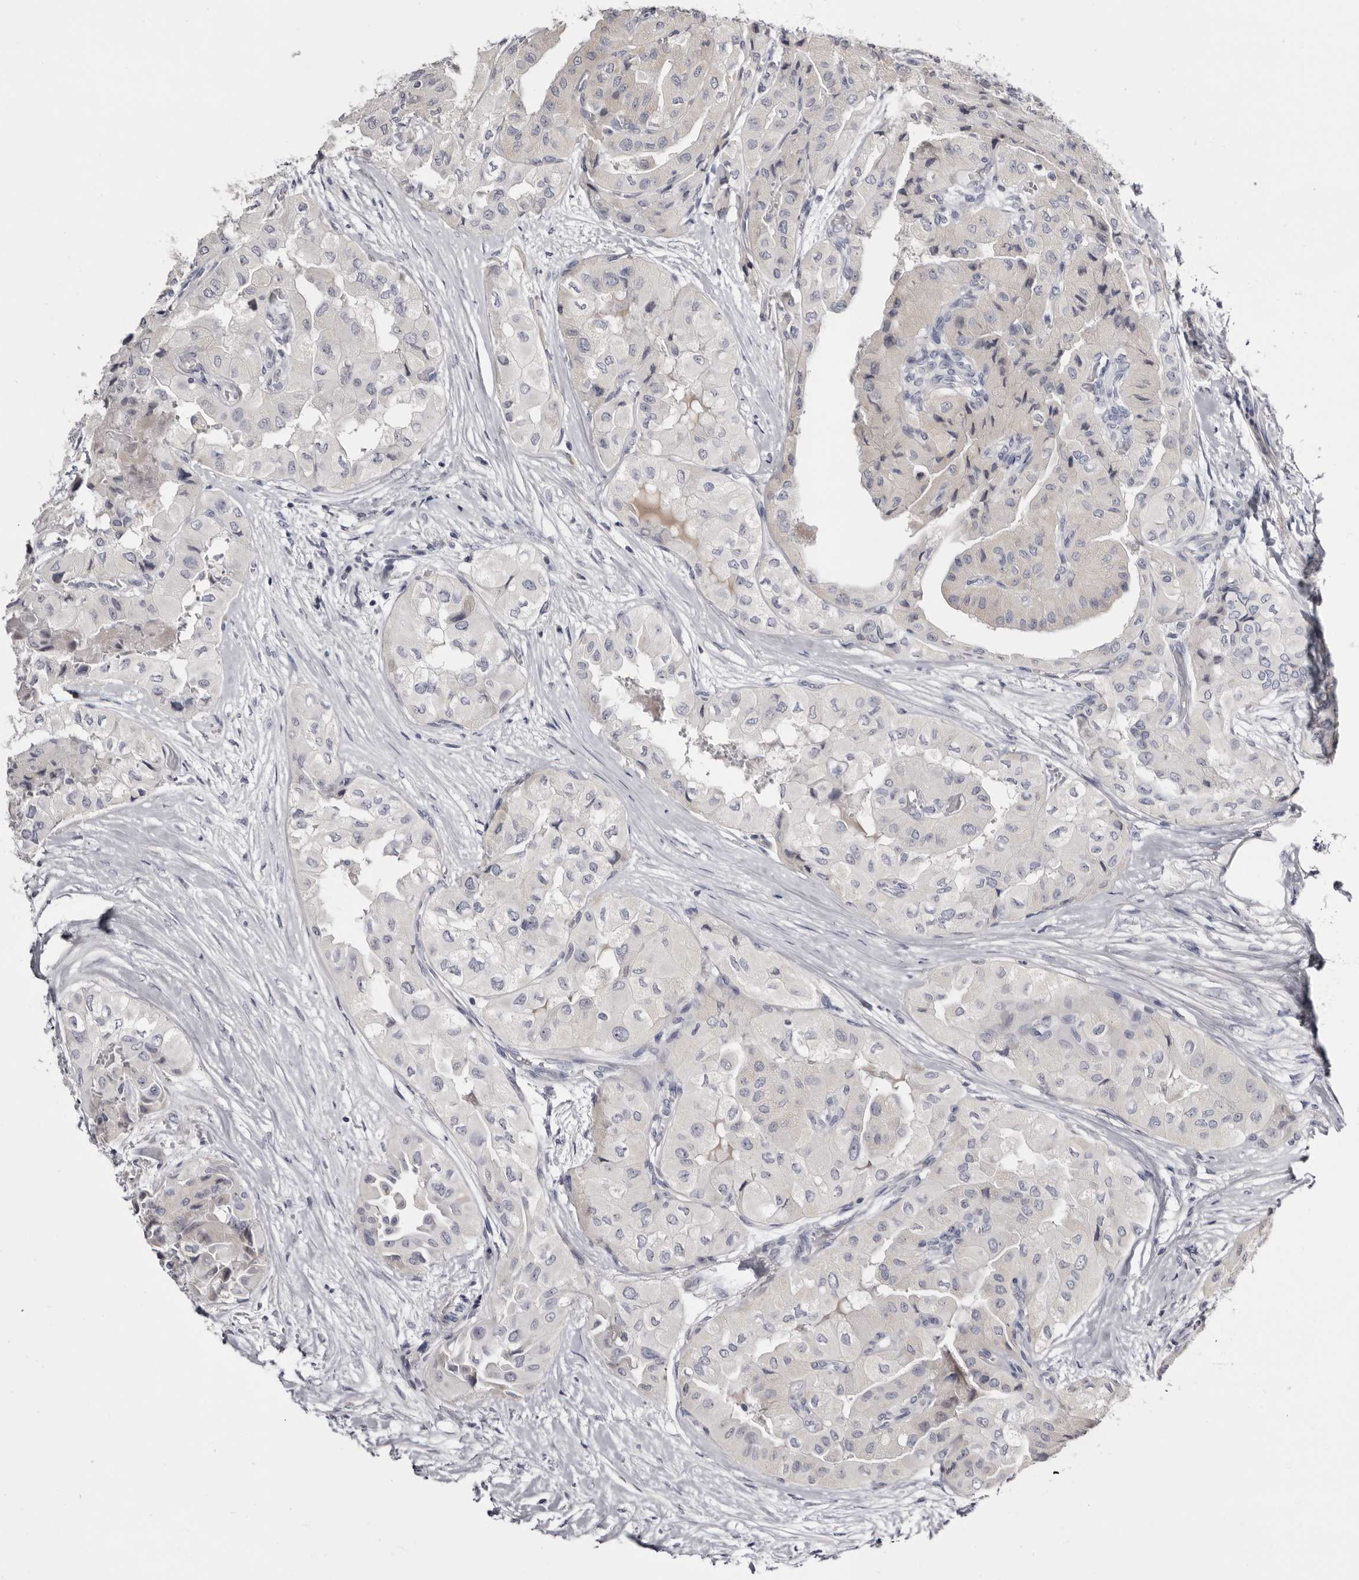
{"staining": {"intensity": "negative", "quantity": "none", "location": "none"}, "tissue": "thyroid cancer", "cell_type": "Tumor cells", "image_type": "cancer", "snomed": [{"axis": "morphology", "description": "Papillary adenocarcinoma, NOS"}, {"axis": "topography", "description": "Thyroid gland"}], "caption": "Immunohistochemical staining of human thyroid cancer (papillary adenocarcinoma) reveals no significant staining in tumor cells. (DAB (3,3'-diaminobenzidine) immunohistochemistry (IHC) with hematoxylin counter stain).", "gene": "CASQ1", "patient": {"sex": "female", "age": 59}}